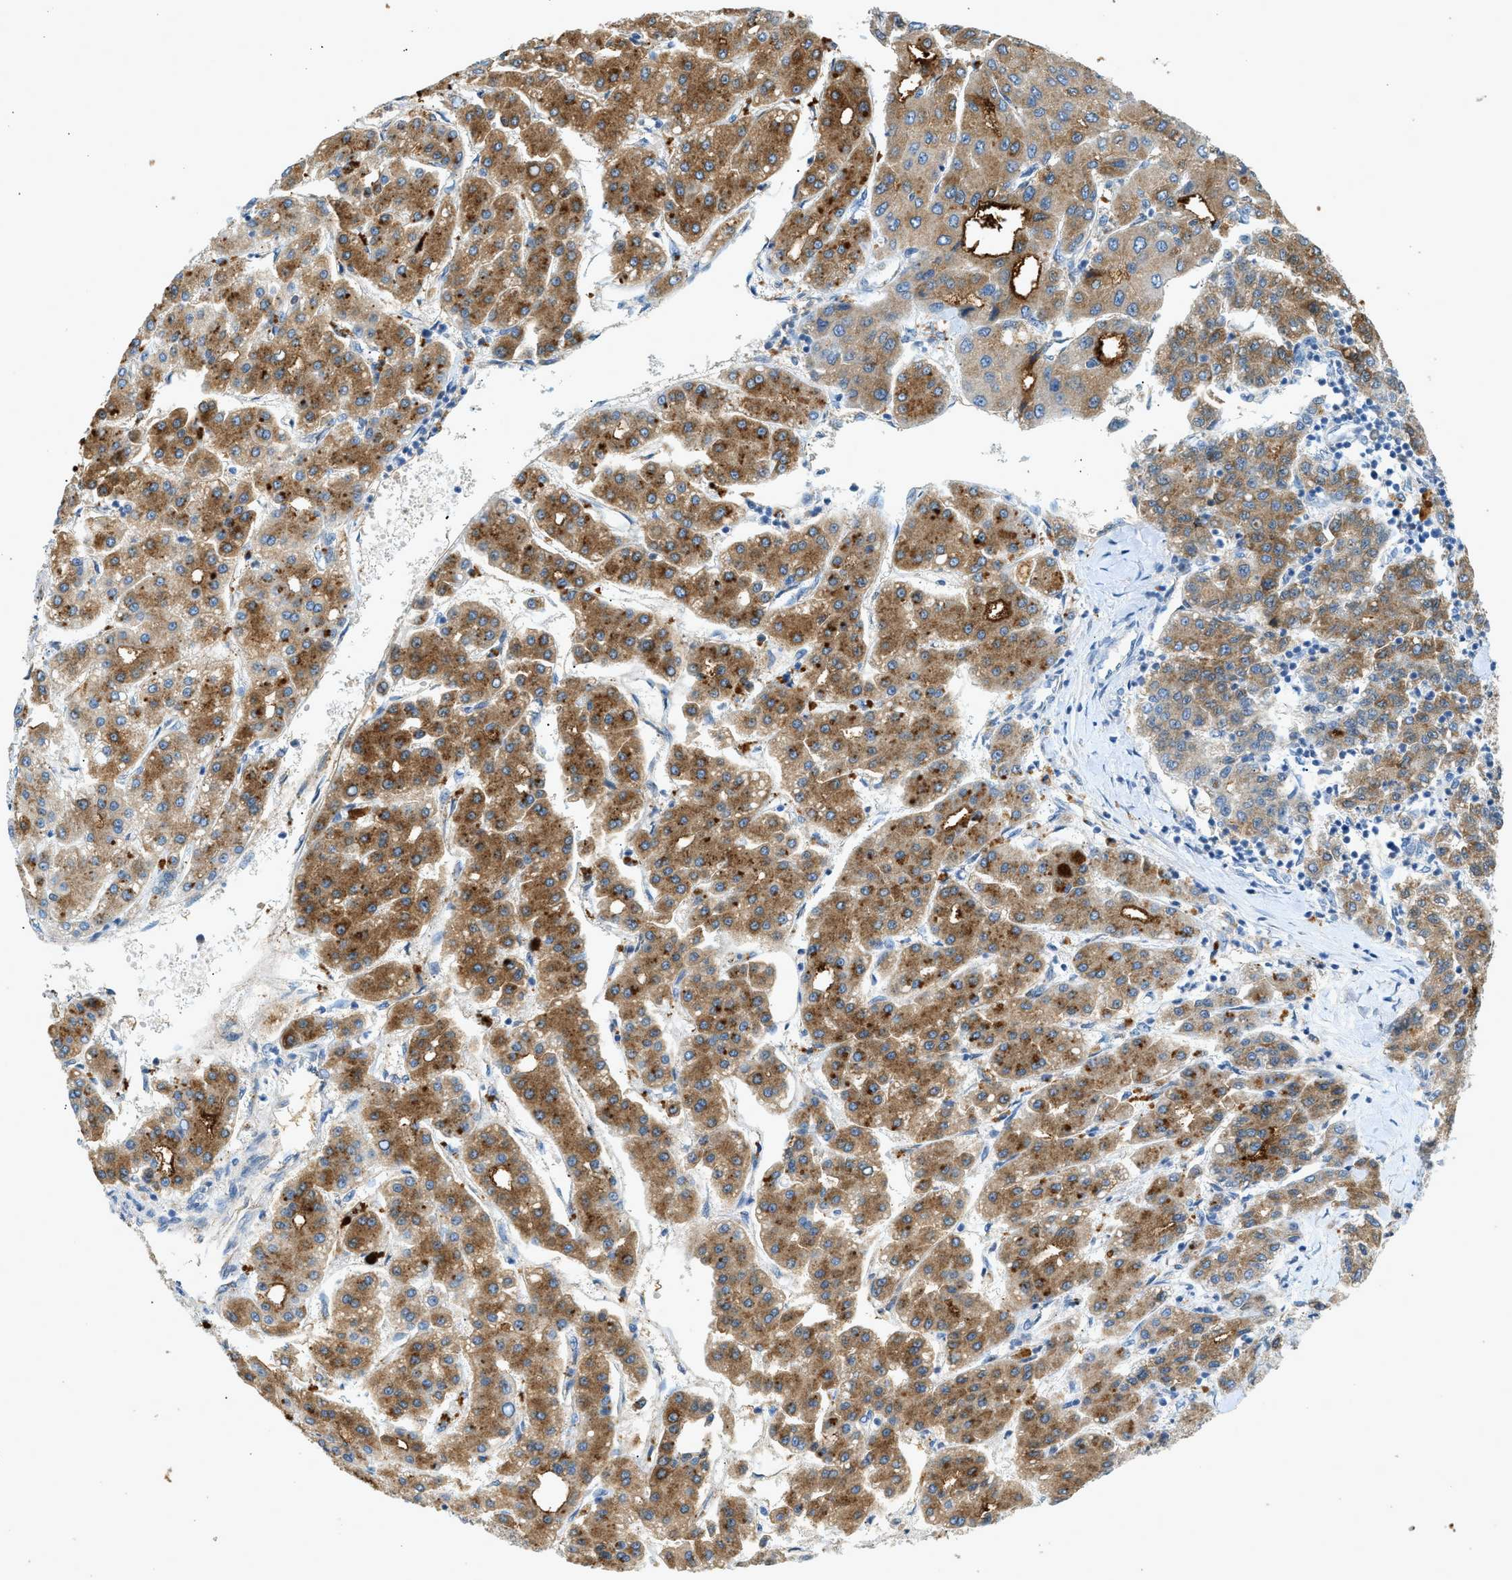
{"staining": {"intensity": "moderate", "quantity": ">75%", "location": "cytoplasmic/membranous"}, "tissue": "liver cancer", "cell_type": "Tumor cells", "image_type": "cancer", "snomed": [{"axis": "morphology", "description": "Carcinoma, Hepatocellular, NOS"}, {"axis": "topography", "description": "Liver"}], "caption": "Protein staining of hepatocellular carcinoma (liver) tissue displays moderate cytoplasmic/membranous staining in about >75% of tumor cells.", "gene": "F2", "patient": {"sex": "male", "age": 65}}